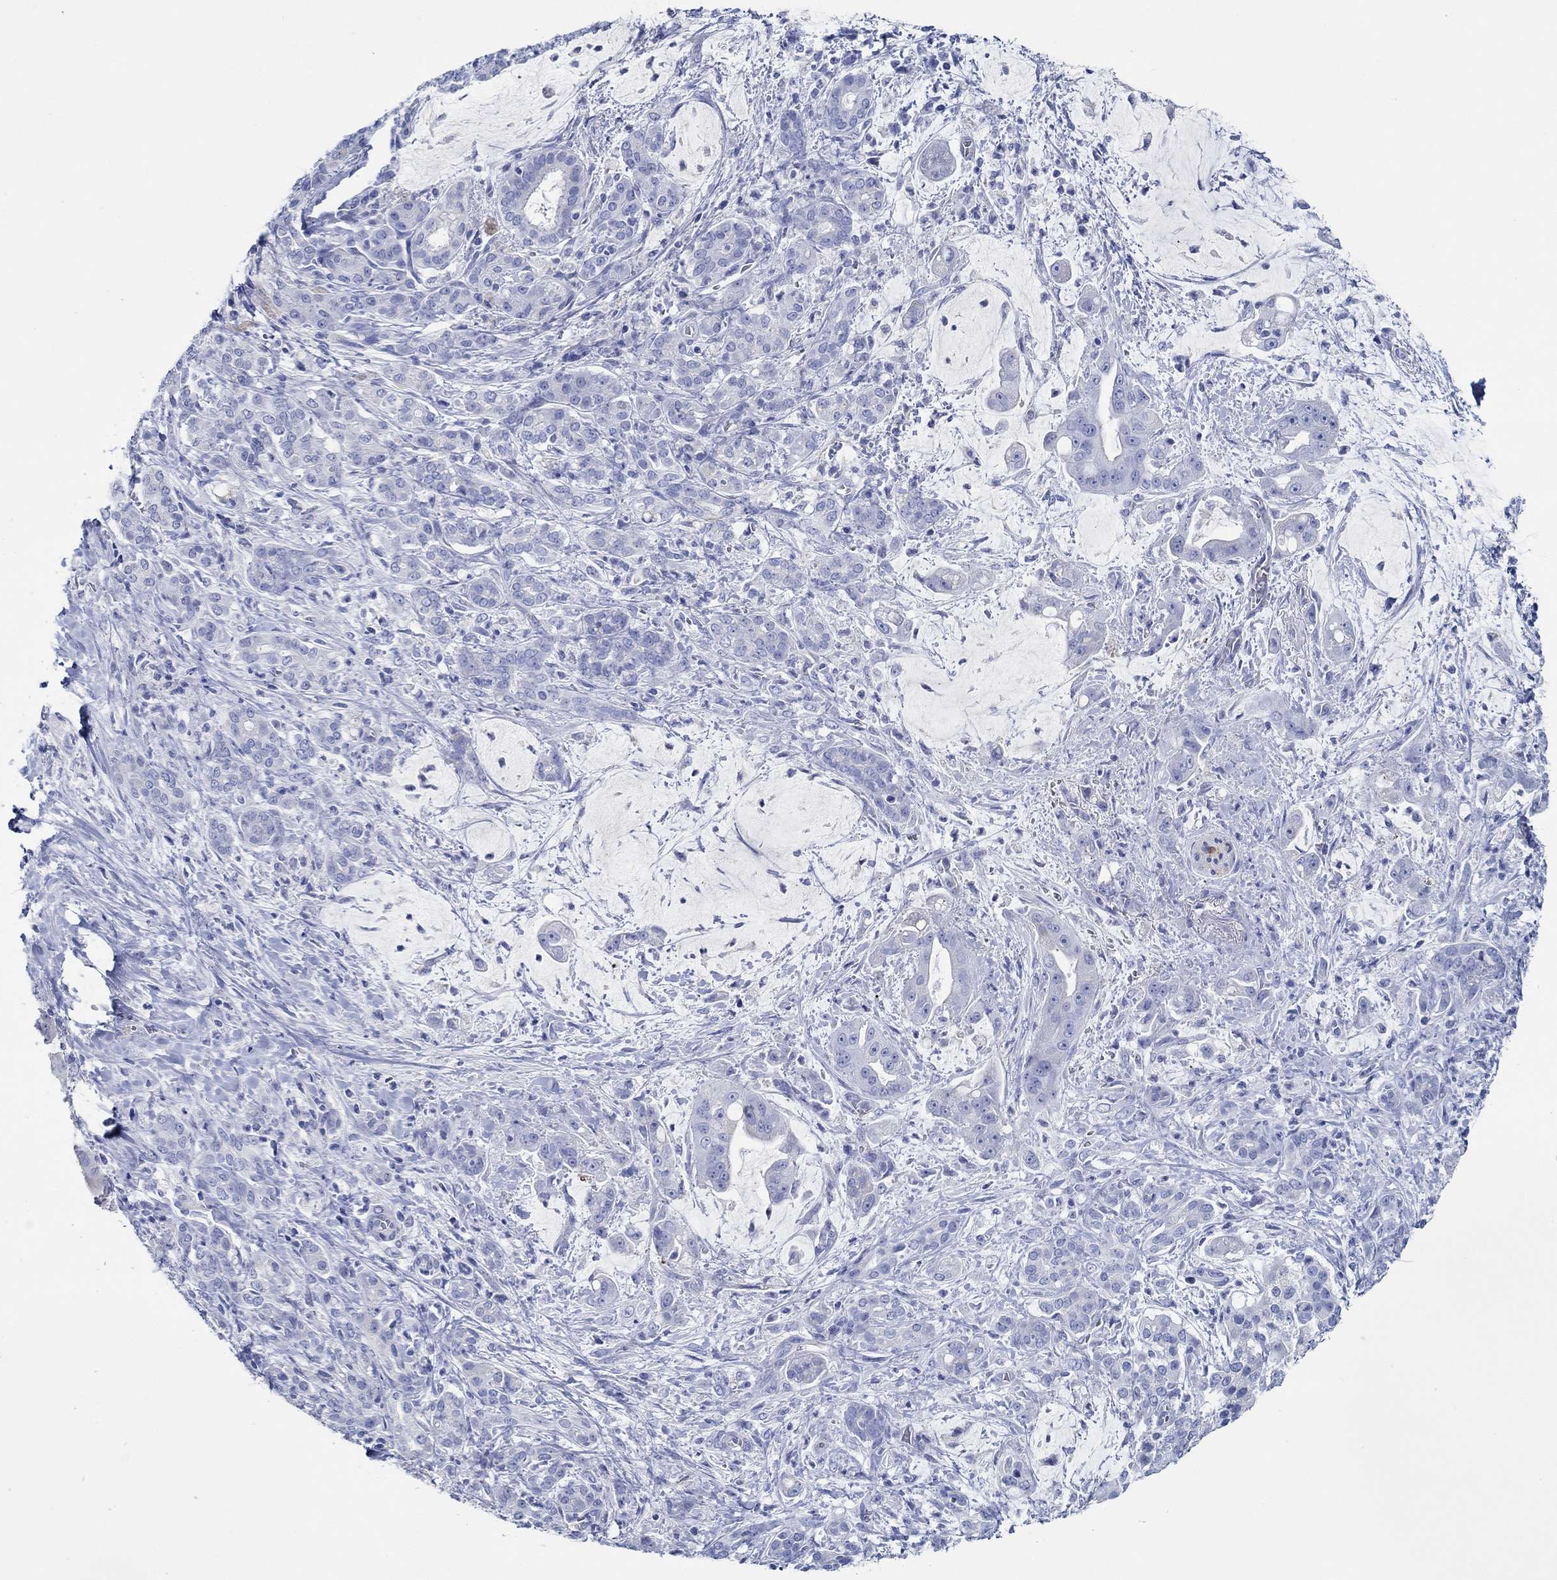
{"staining": {"intensity": "negative", "quantity": "none", "location": "none"}, "tissue": "pancreatic cancer", "cell_type": "Tumor cells", "image_type": "cancer", "snomed": [{"axis": "morphology", "description": "Normal tissue, NOS"}, {"axis": "morphology", "description": "Inflammation, NOS"}, {"axis": "morphology", "description": "Adenocarcinoma, NOS"}, {"axis": "topography", "description": "Pancreas"}], "caption": "The immunohistochemistry micrograph has no significant positivity in tumor cells of pancreatic adenocarcinoma tissue.", "gene": "IGFBP6", "patient": {"sex": "male", "age": 57}}